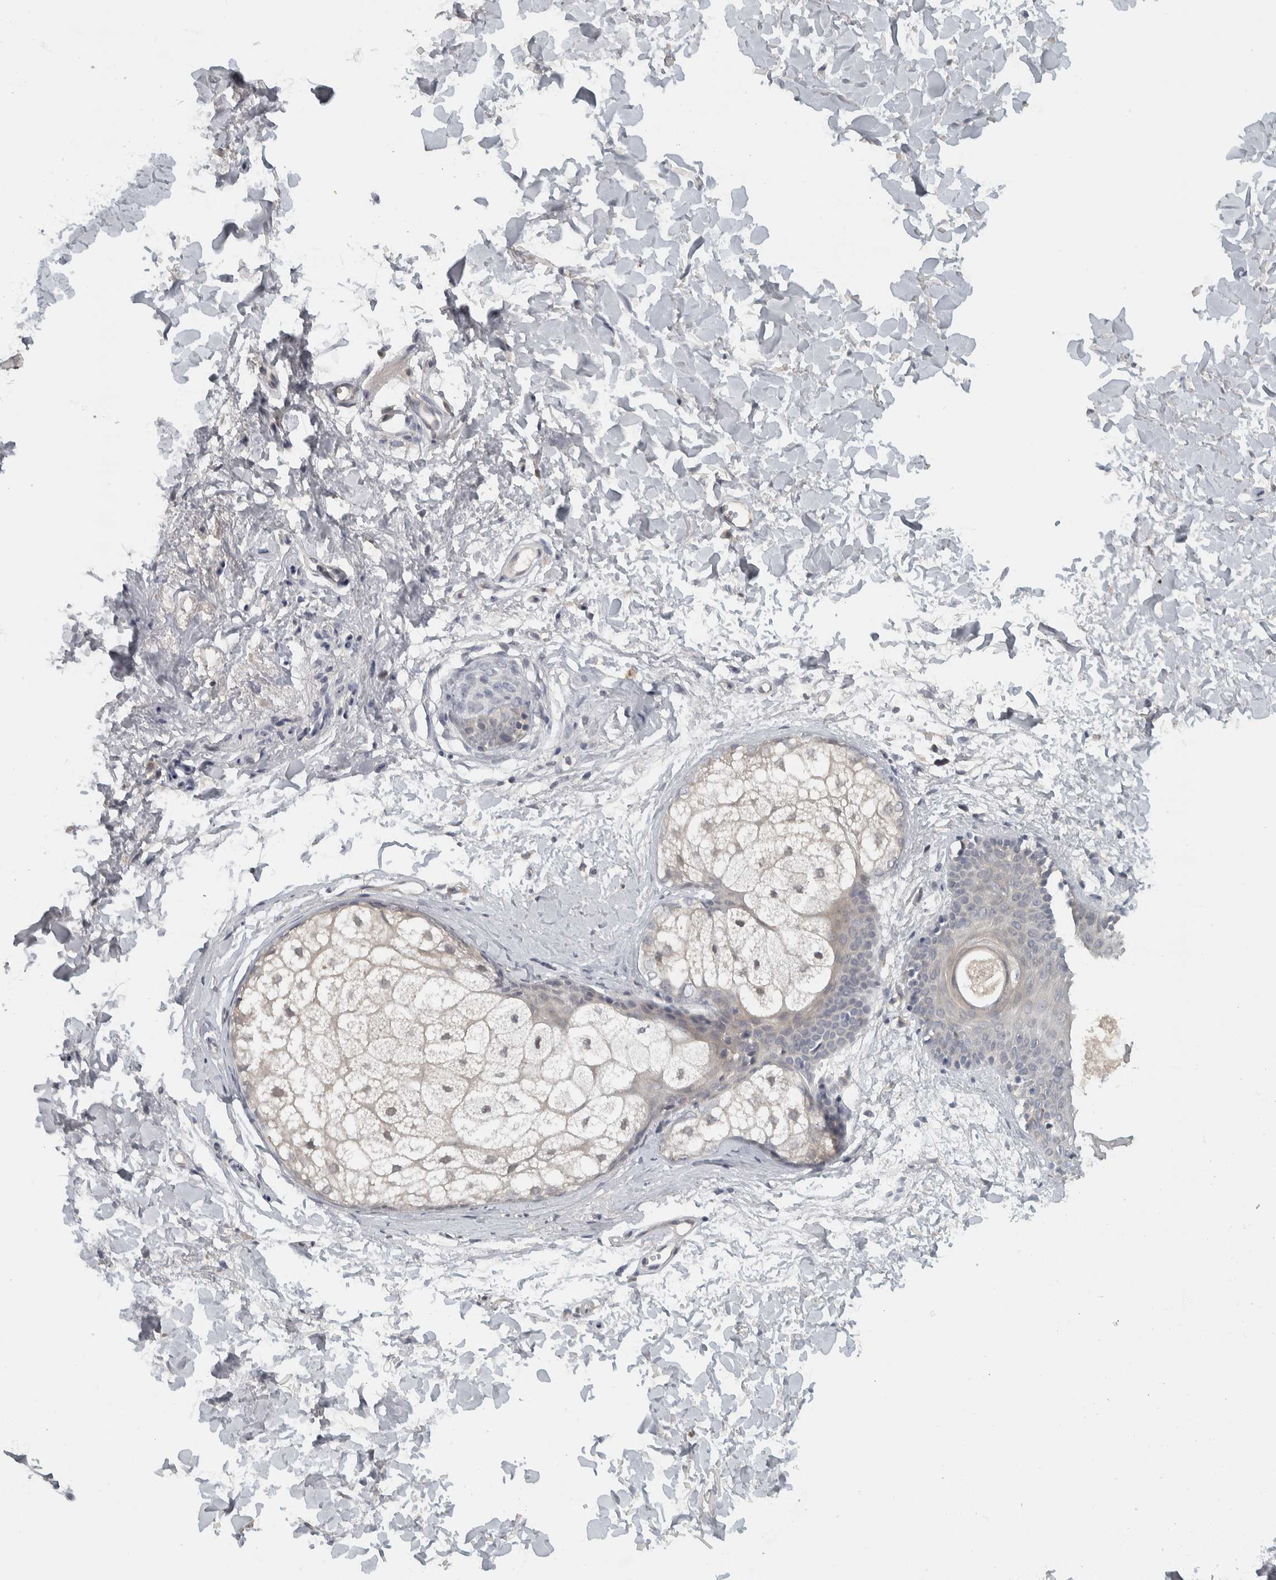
{"staining": {"intensity": "negative", "quantity": "none", "location": "none"}, "tissue": "skin", "cell_type": "Fibroblasts", "image_type": "normal", "snomed": [{"axis": "morphology", "description": "Normal tissue, NOS"}, {"axis": "topography", "description": "Skin"}], "caption": "Immunohistochemistry photomicrograph of unremarkable skin stained for a protein (brown), which exhibits no staining in fibroblasts.", "gene": "AFP", "patient": {"sex": "female", "age": 46}}